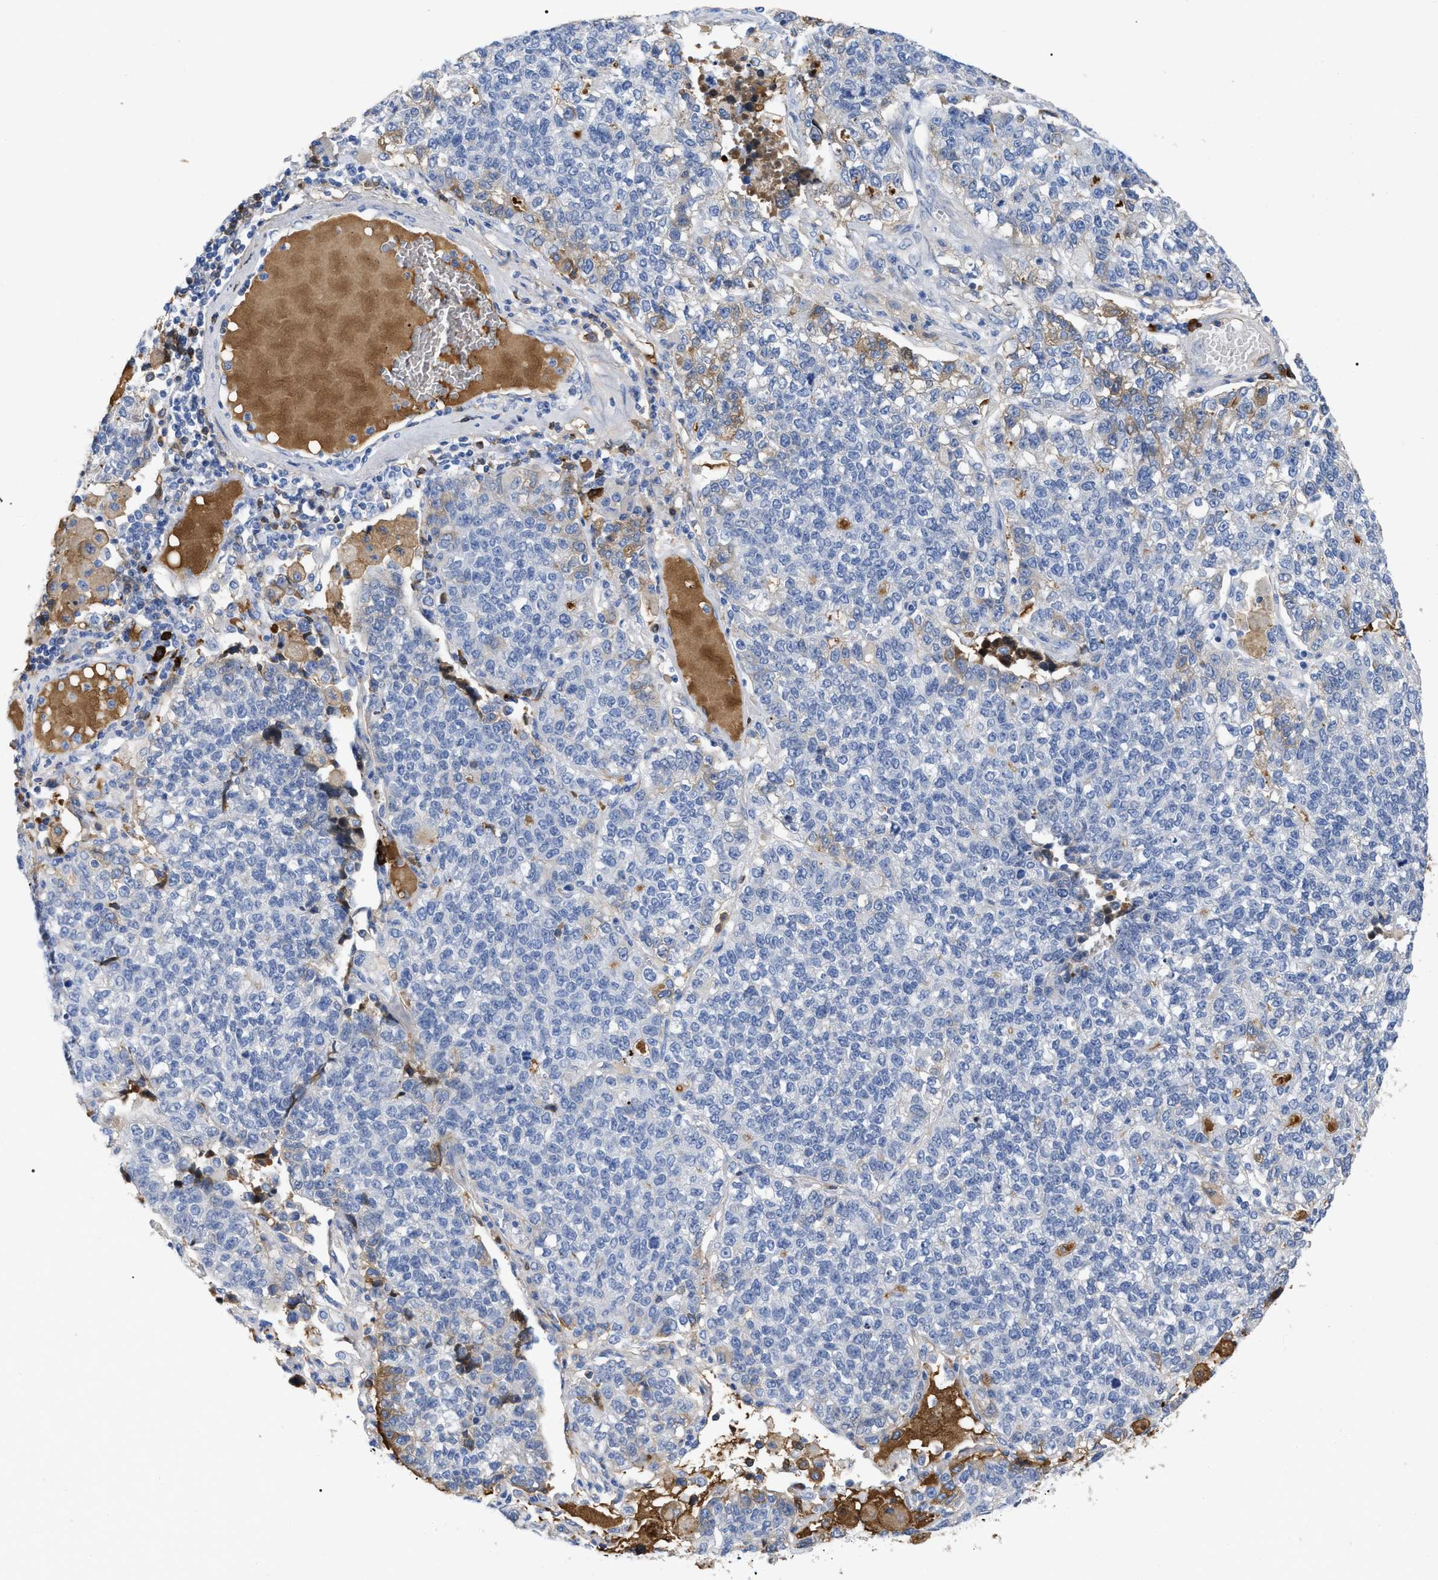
{"staining": {"intensity": "negative", "quantity": "none", "location": "none"}, "tissue": "lung cancer", "cell_type": "Tumor cells", "image_type": "cancer", "snomed": [{"axis": "morphology", "description": "Adenocarcinoma, NOS"}, {"axis": "topography", "description": "Lung"}], "caption": "Tumor cells are negative for brown protein staining in adenocarcinoma (lung).", "gene": "IGHV5-51", "patient": {"sex": "male", "age": 49}}